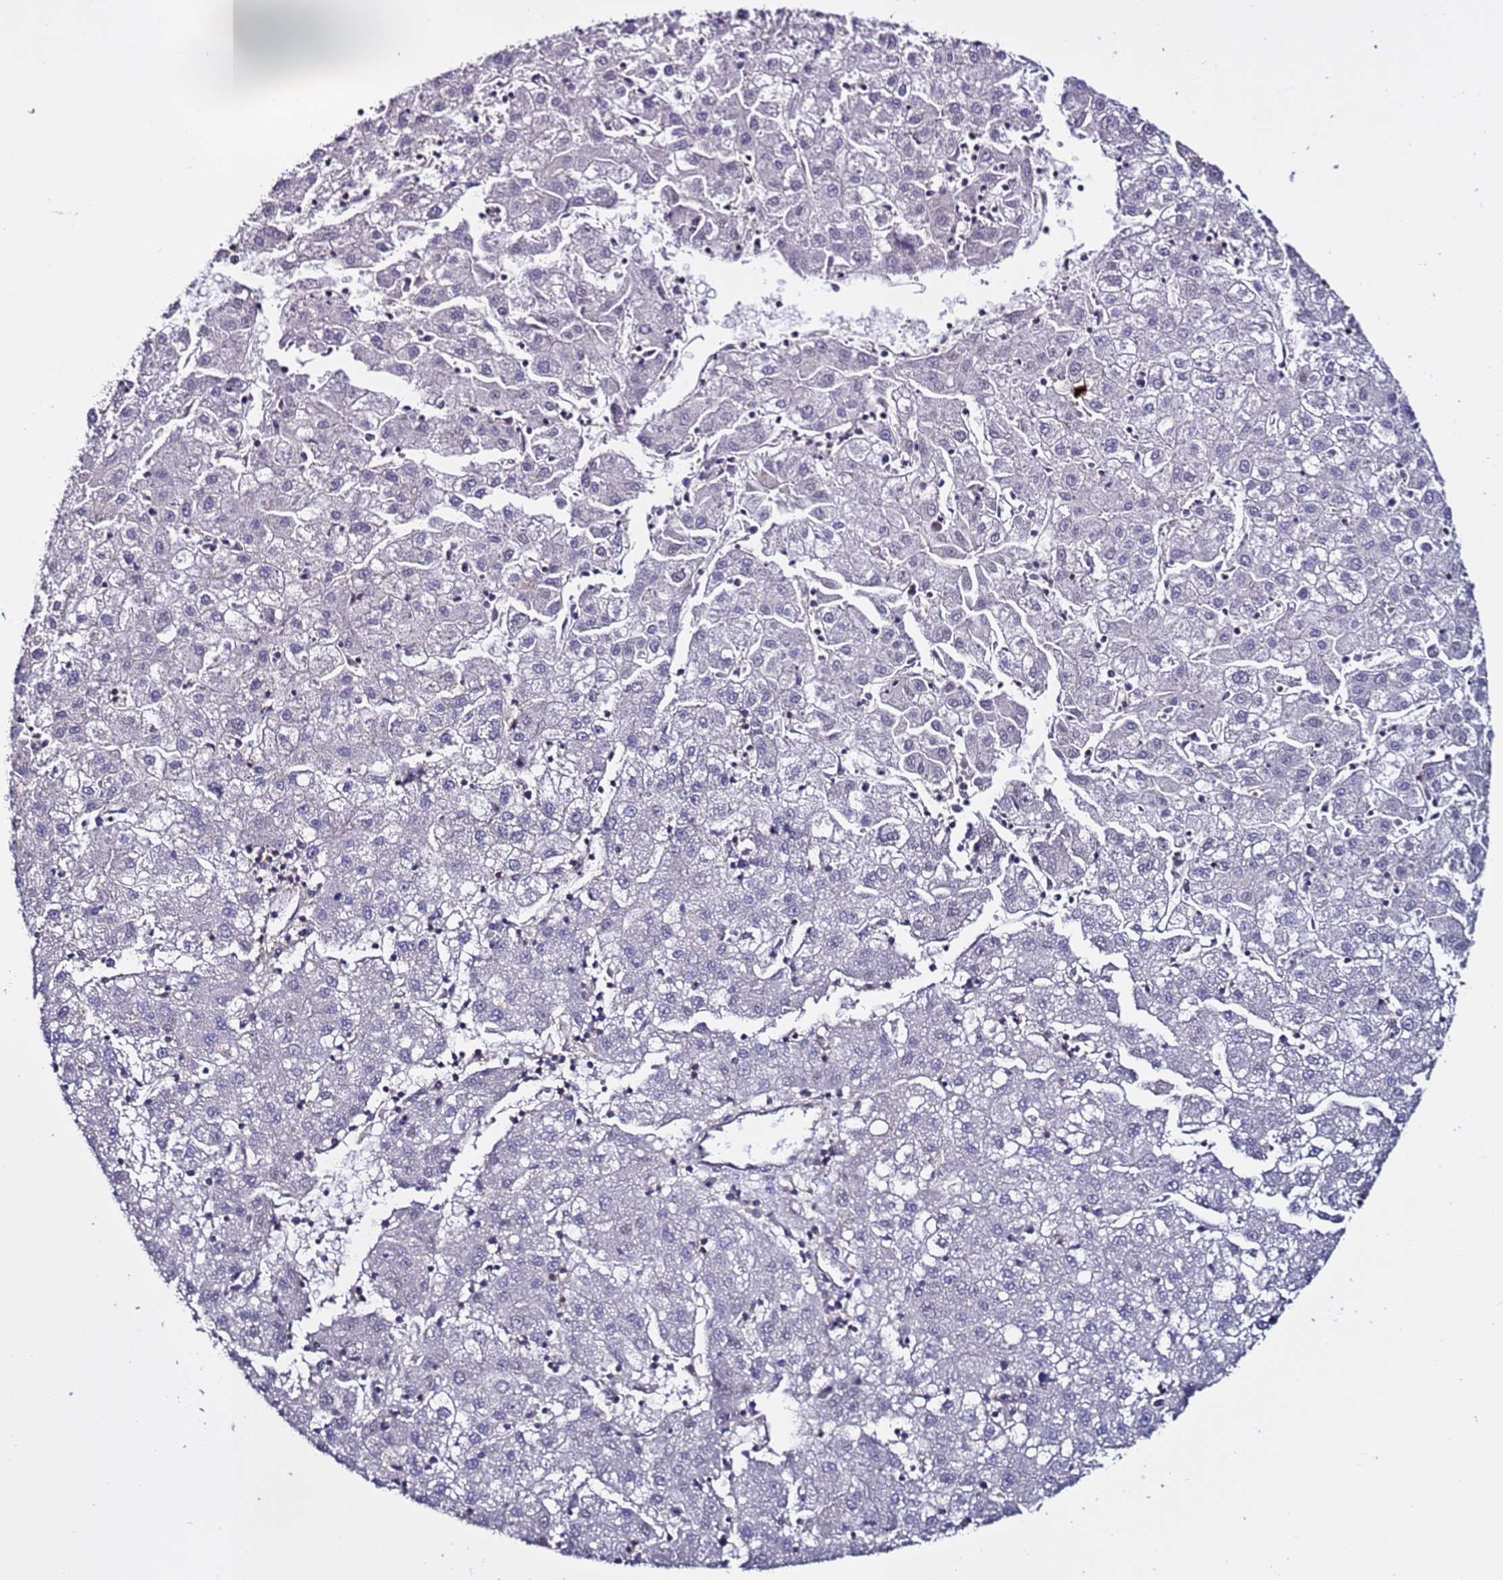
{"staining": {"intensity": "negative", "quantity": "none", "location": "none"}, "tissue": "liver cancer", "cell_type": "Tumor cells", "image_type": "cancer", "snomed": [{"axis": "morphology", "description": "Carcinoma, Hepatocellular, NOS"}, {"axis": "topography", "description": "Liver"}], "caption": "An immunohistochemistry (IHC) photomicrograph of liver cancer (hepatocellular carcinoma) is shown. There is no staining in tumor cells of liver cancer (hepatocellular carcinoma).", "gene": "TENM3", "patient": {"sex": "male", "age": 72}}